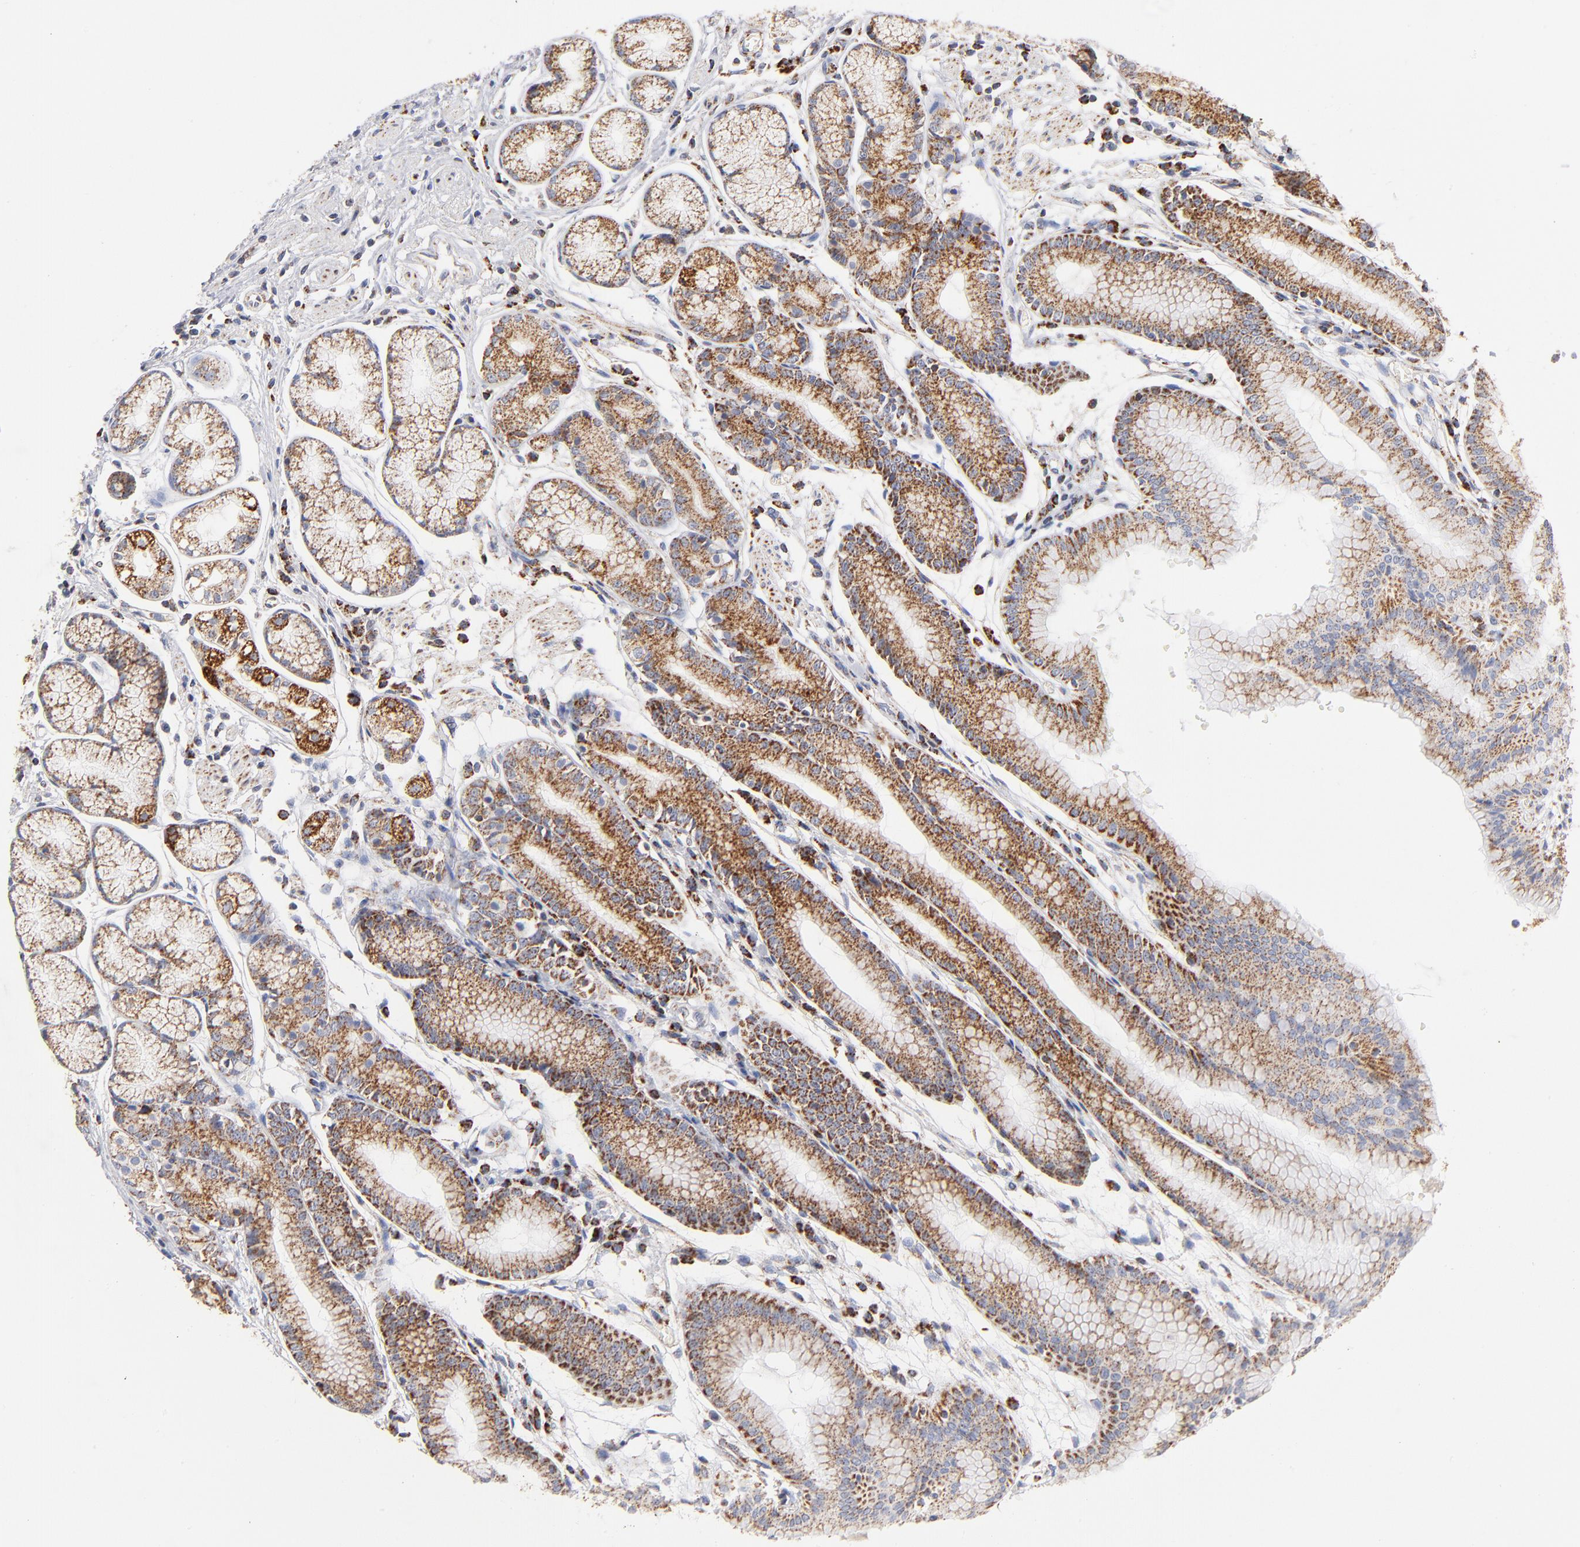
{"staining": {"intensity": "moderate", "quantity": ">75%", "location": "cytoplasmic/membranous"}, "tissue": "stomach", "cell_type": "Glandular cells", "image_type": "normal", "snomed": [{"axis": "morphology", "description": "Normal tissue, NOS"}, {"axis": "morphology", "description": "Inflammation, NOS"}, {"axis": "topography", "description": "Stomach, lower"}], "caption": "Glandular cells exhibit medium levels of moderate cytoplasmic/membranous expression in approximately >75% of cells in unremarkable human stomach.", "gene": "DLAT", "patient": {"sex": "male", "age": 59}}